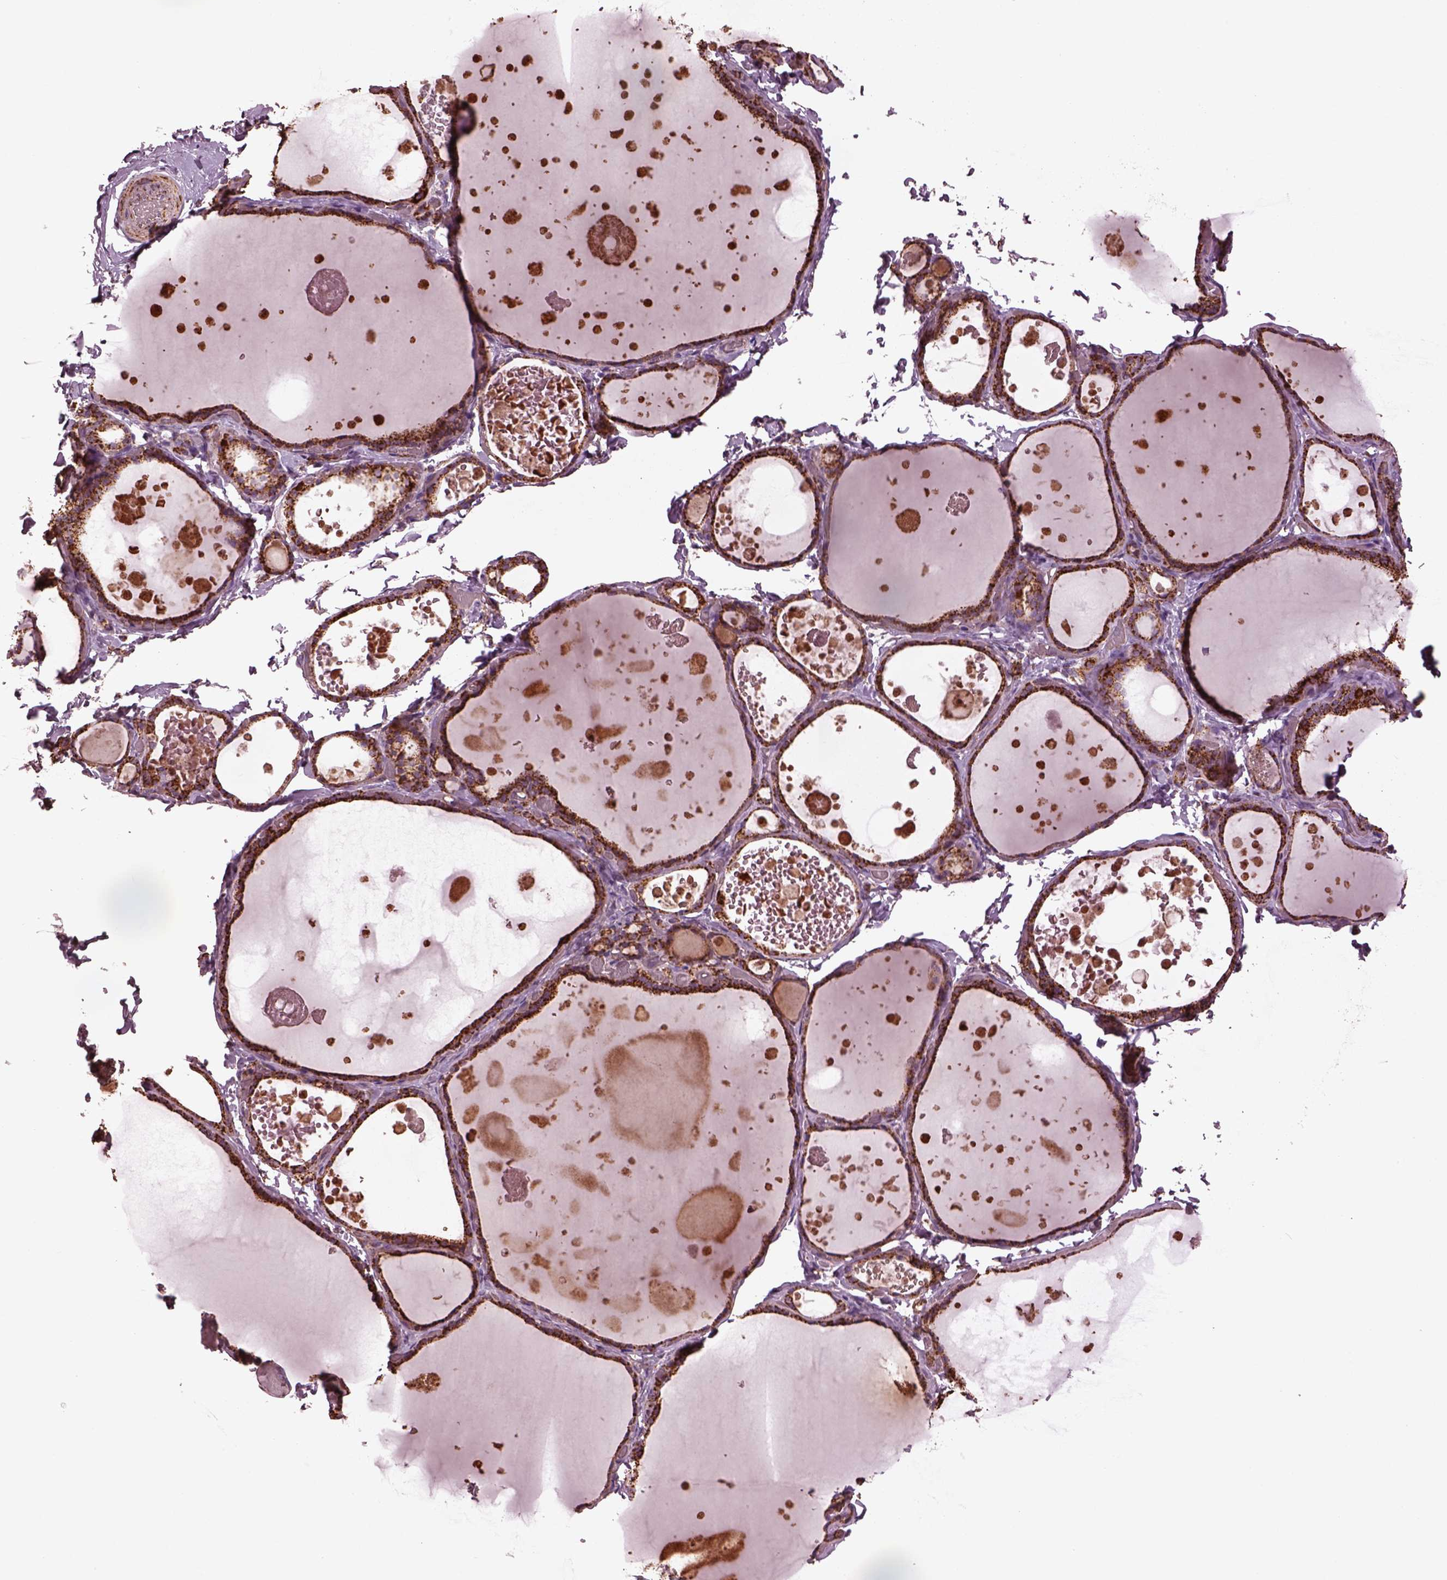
{"staining": {"intensity": "strong", "quantity": ">75%", "location": "cytoplasmic/membranous"}, "tissue": "thyroid gland", "cell_type": "Glandular cells", "image_type": "normal", "snomed": [{"axis": "morphology", "description": "Normal tissue, NOS"}, {"axis": "topography", "description": "Thyroid gland"}], "caption": "This histopathology image shows benign thyroid gland stained with immunohistochemistry (IHC) to label a protein in brown. The cytoplasmic/membranous of glandular cells show strong positivity for the protein. Nuclei are counter-stained blue.", "gene": "TMEM254", "patient": {"sex": "female", "age": 56}}